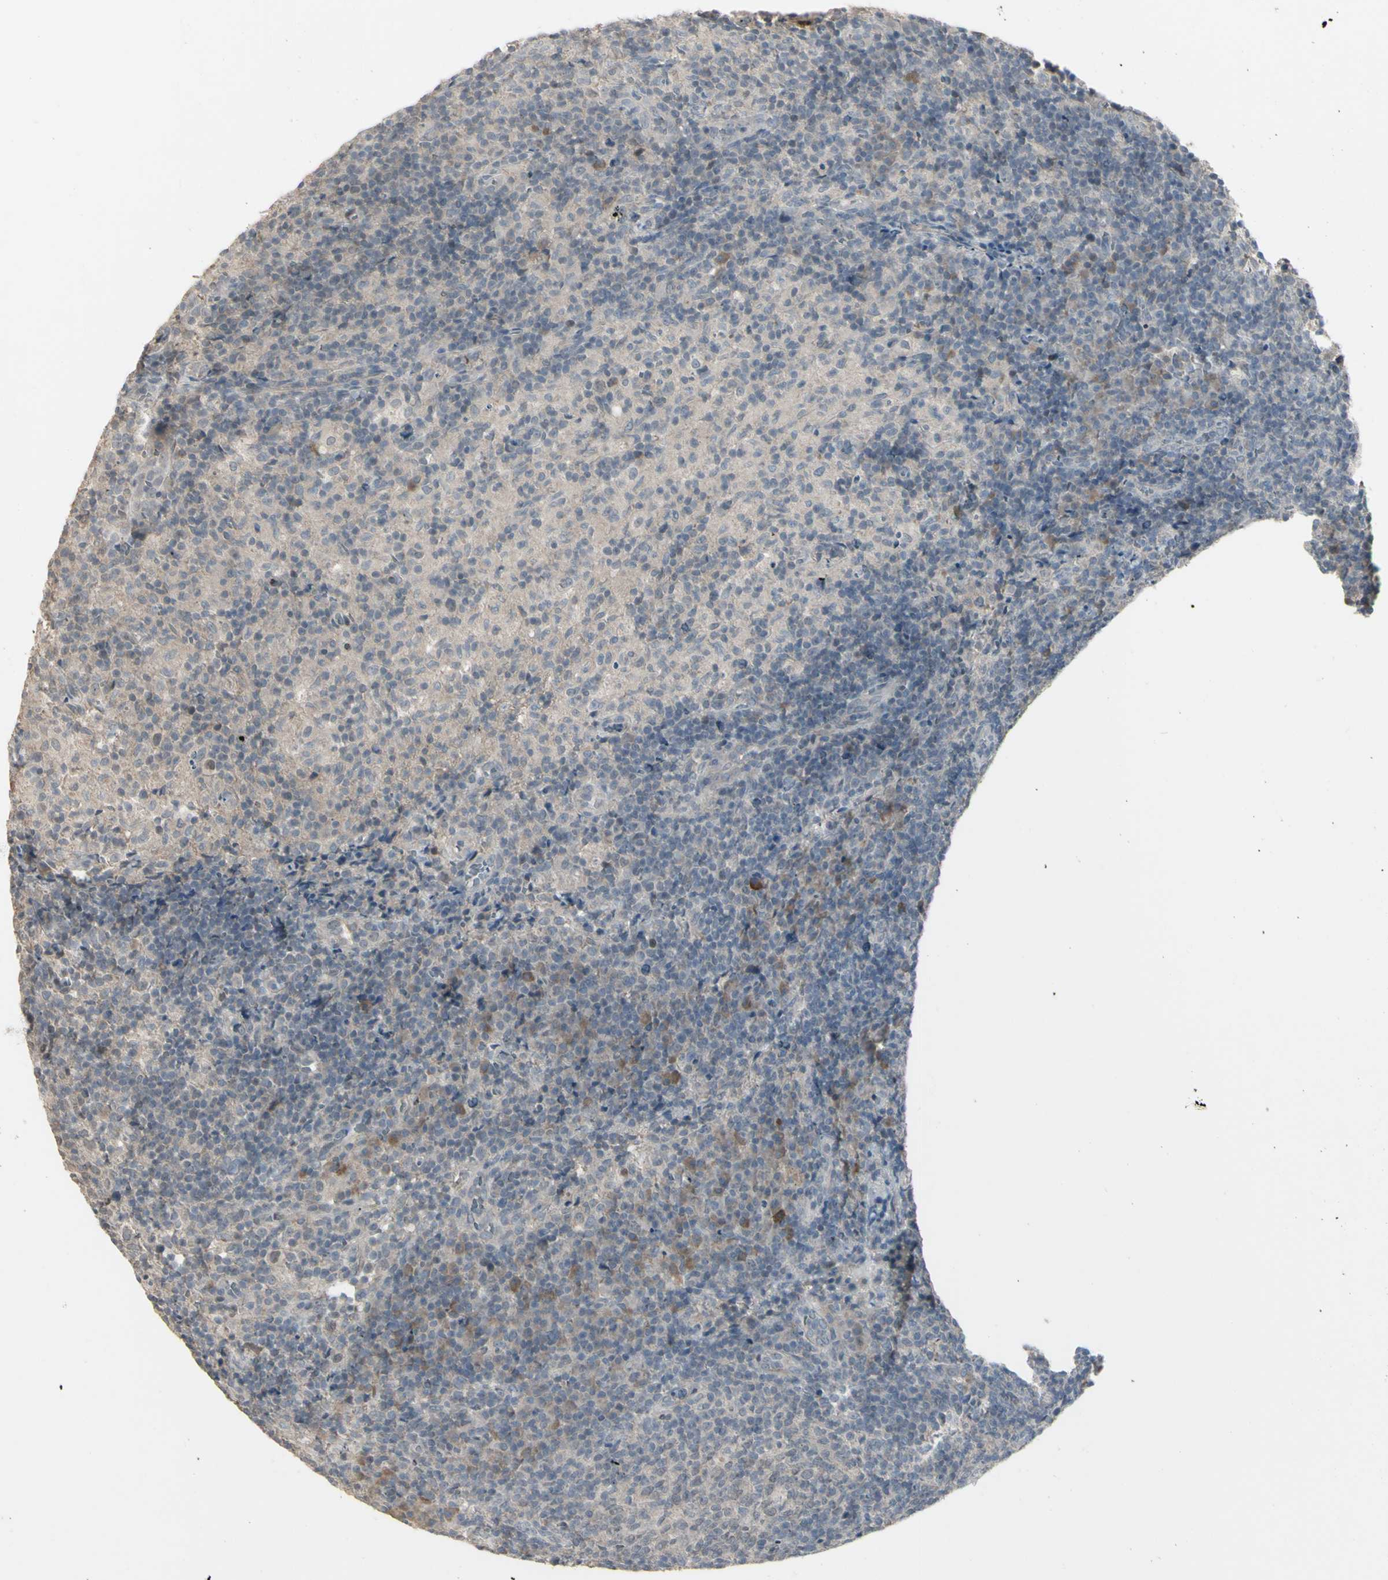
{"staining": {"intensity": "weak", "quantity": "25%-75%", "location": "nuclear"}, "tissue": "lymph node", "cell_type": "Germinal center cells", "image_type": "normal", "snomed": [{"axis": "morphology", "description": "Normal tissue, NOS"}, {"axis": "morphology", "description": "Inflammation, NOS"}, {"axis": "topography", "description": "Lymph node"}], "caption": "Immunohistochemical staining of unremarkable human lymph node shows low levels of weak nuclear expression in about 25%-75% of germinal center cells.", "gene": "PIAS4", "patient": {"sex": "male", "age": 55}}